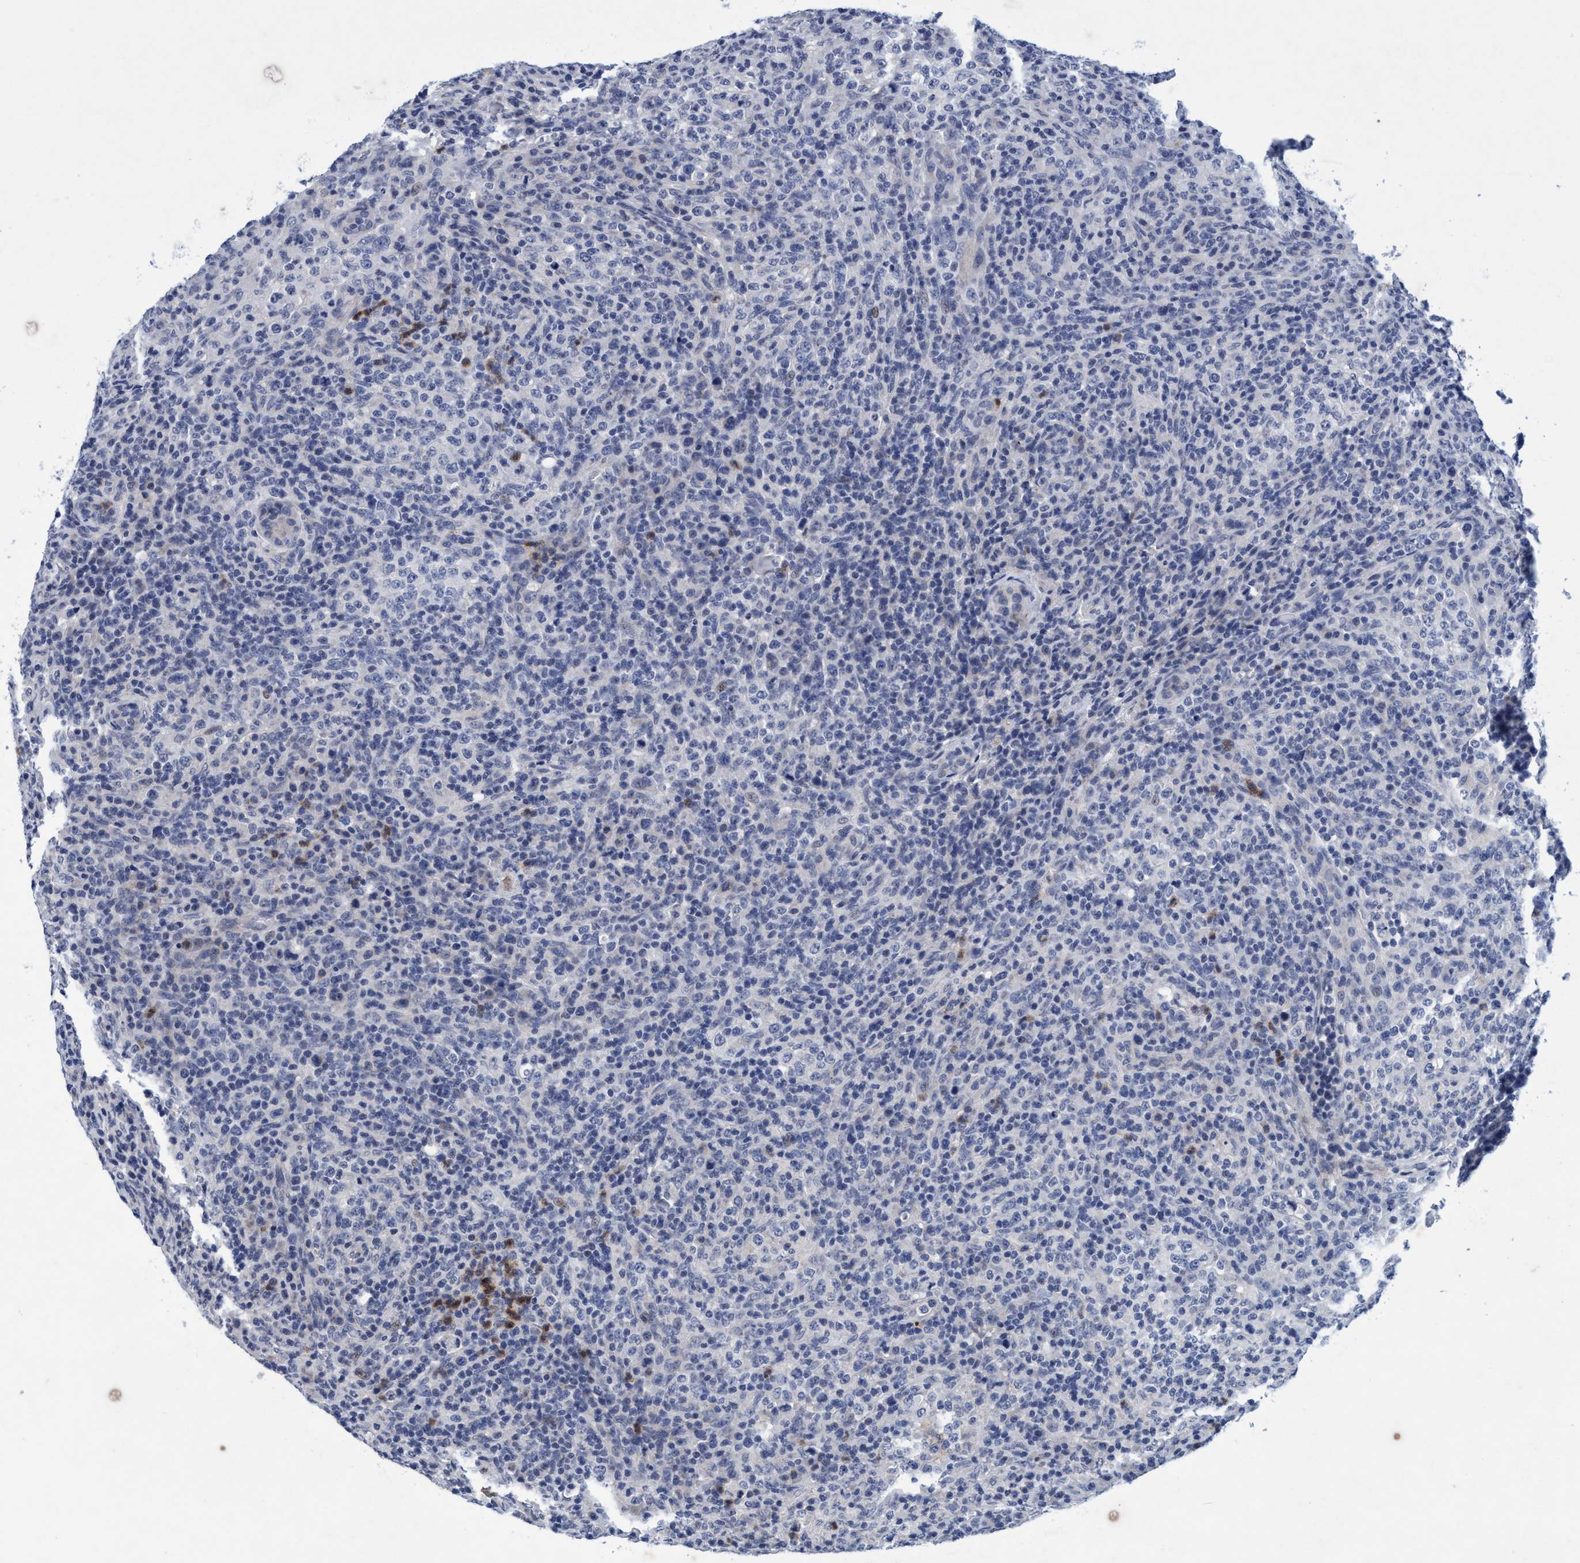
{"staining": {"intensity": "negative", "quantity": "none", "location": "none"}, "tissue": "lymphoma", "cell_type": "Tumor cells", "image_type": "cancer", "snomed": [{"axis": "morphology", "description": "Malignant lymphoma, non-Hodgkin's type, High grade"}, {"axis": "topography", "description": "Lymph node"}], "caption": "High magnification brightfield microscopy of lymphoma stained with DAB (brown) and counterstained with hematoxylin (blue): tumor cells show no significant staining.", "gene": "GRB14", "patient": {"sex": "female", "age": 76}}